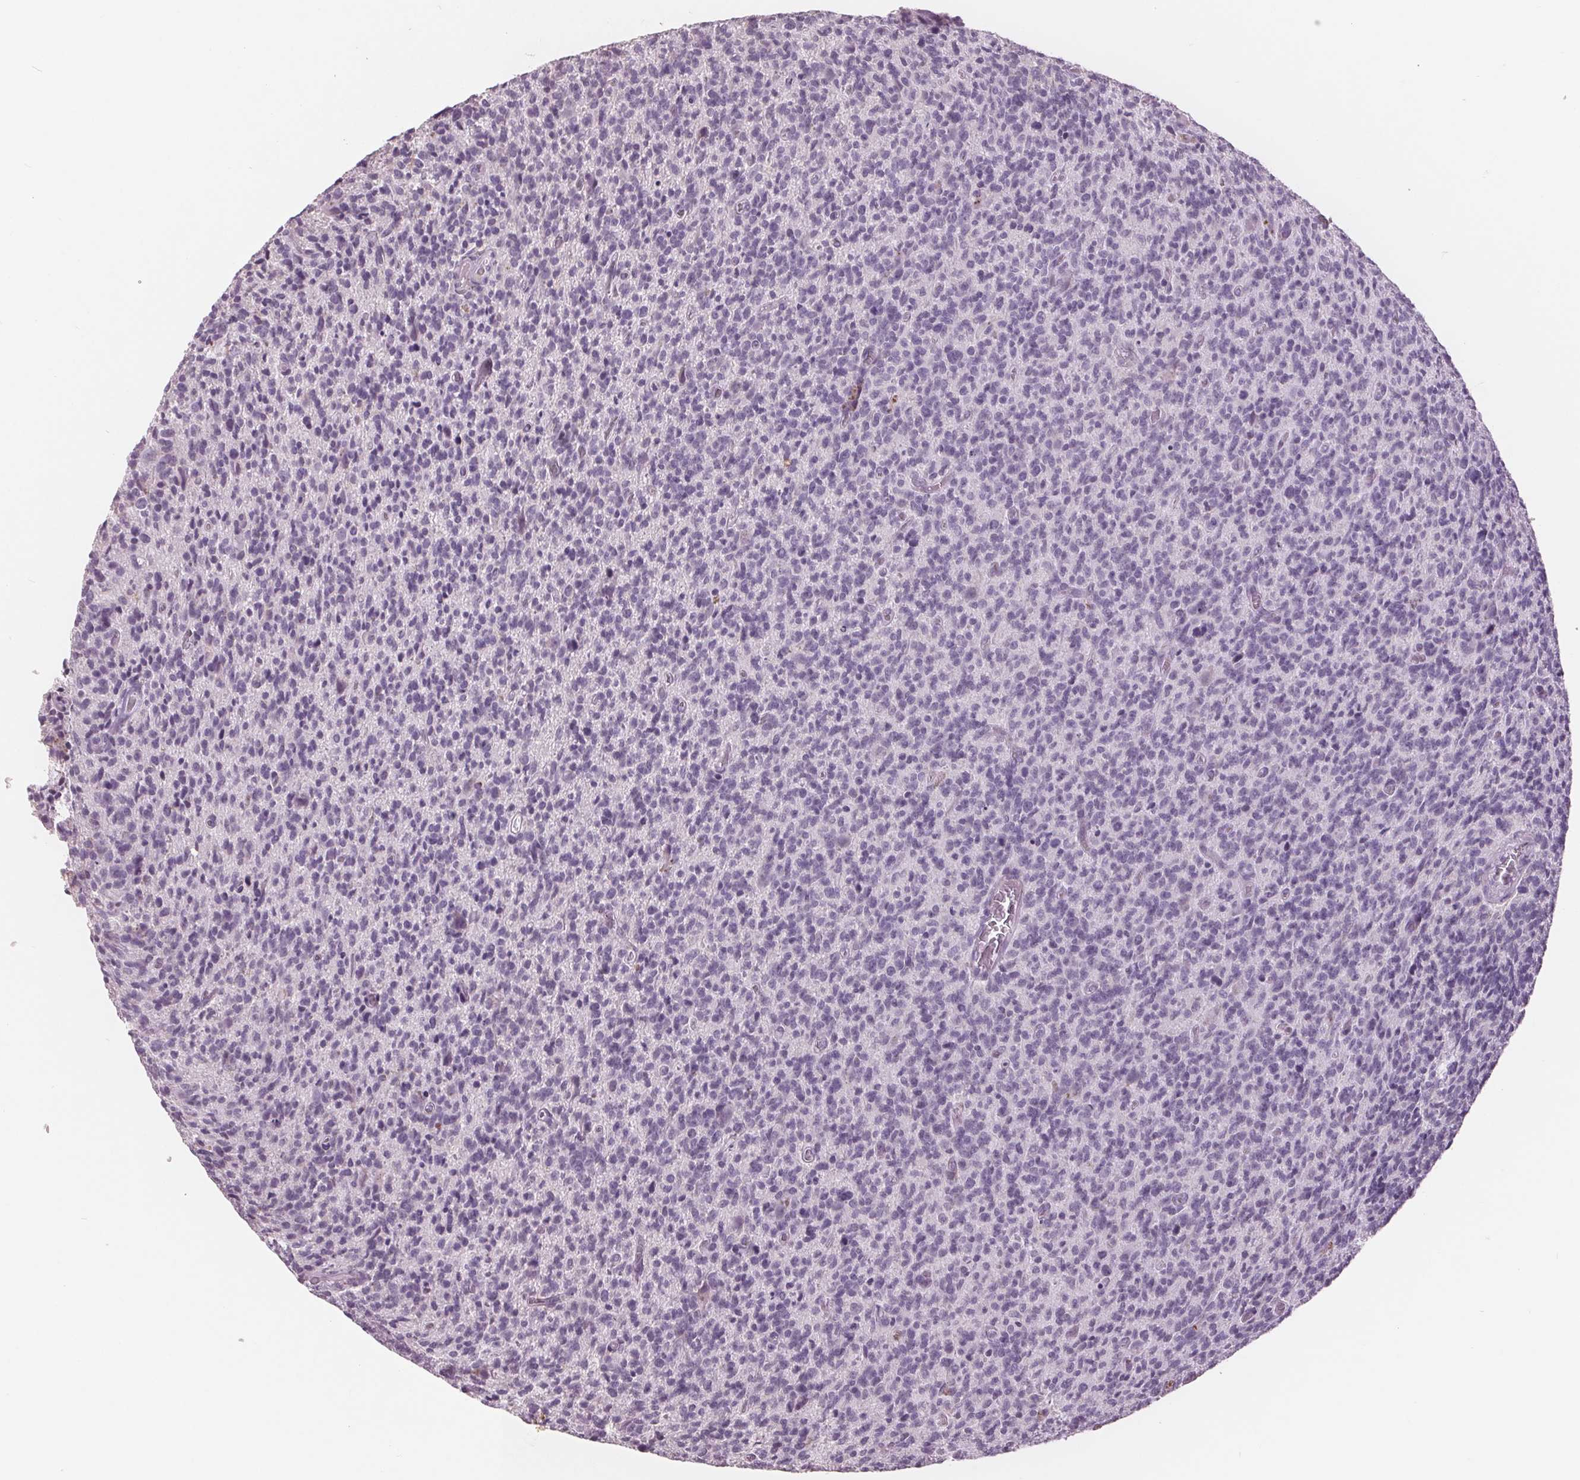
{"staining": {"intensity": "negative", "quantity": "none", "location": "none"}, "tissue": "glioma", "cell_type": "Tumor cells", "image_type": "cancer", "snomed": [{"axis": "morphology", "description": "Glioma, malignant, High grade"}, {"axis": "topography", "description": "Brain"}], "caption": "Glioma was stained to show a protein in brown. There is no significant staining in tumor cells.", "gene": "PTPN14", "patient": {"sex": "male", "age": 76}}